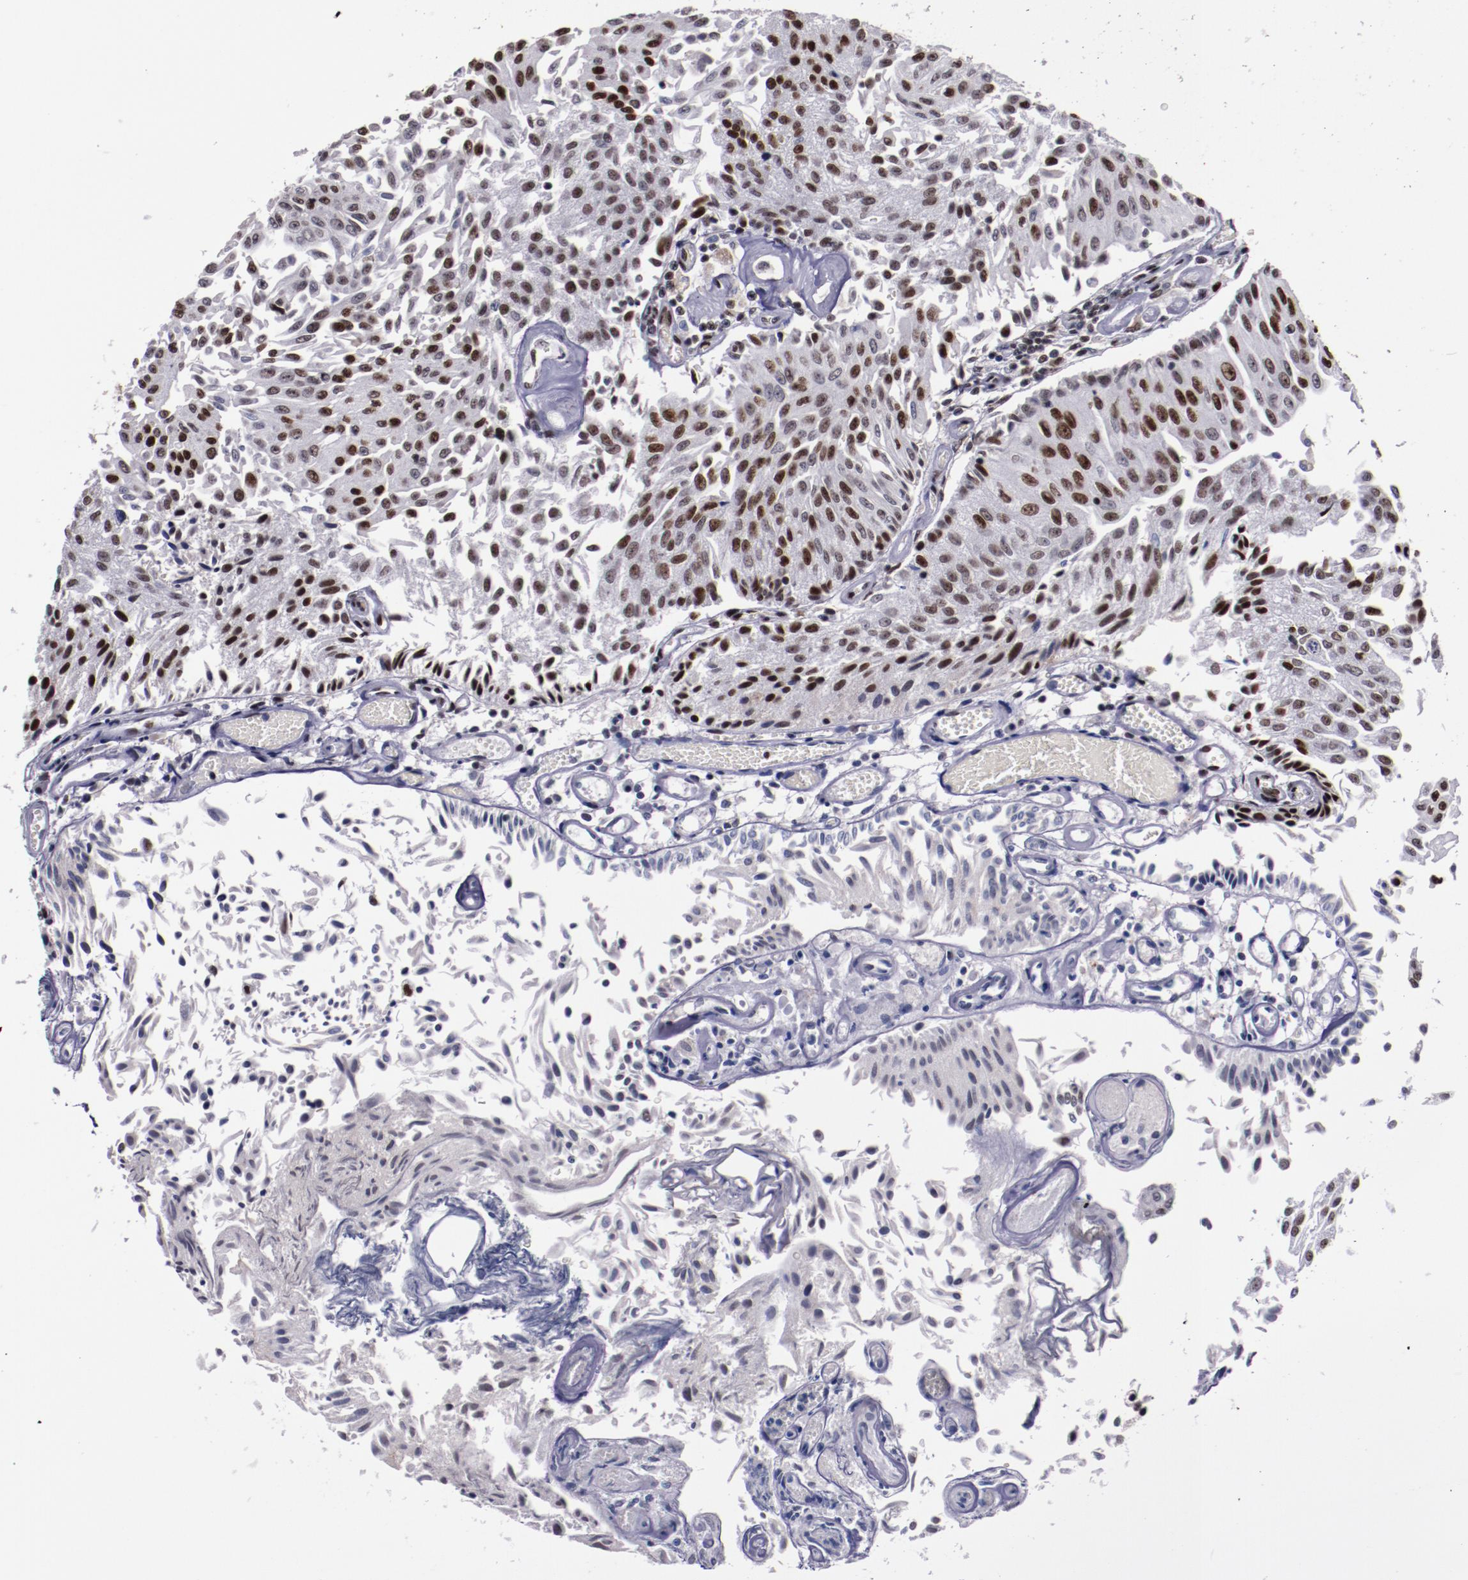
{"staining": {"intensity": "moderate", "quantity": "25%-75%", "location": "nuclear"}, "tissue": "urothelial cancer", "cell_type": "Tumor cells", "image_type": "cancer", "snomed": [{"axis": "morphology", "description": "Urothelial carcinoma, Low grade"}, {"axis": "topography", "description": "Urinary bladder"}], "caption": "IHC staining of urothelial cancer, which reveals medium levels of moderate nuclear positivity in about 25%-75% of tumor cells indicating moderate nuclear protein expression. The staining was performed using DAB (3,3'-diaminobenzidine) (brown) for protein detection and nuclei were counterstained in hematoxylin (blue).", "gene": "PPP4R3A", "patient": {"sex": "male", "age": 86}}